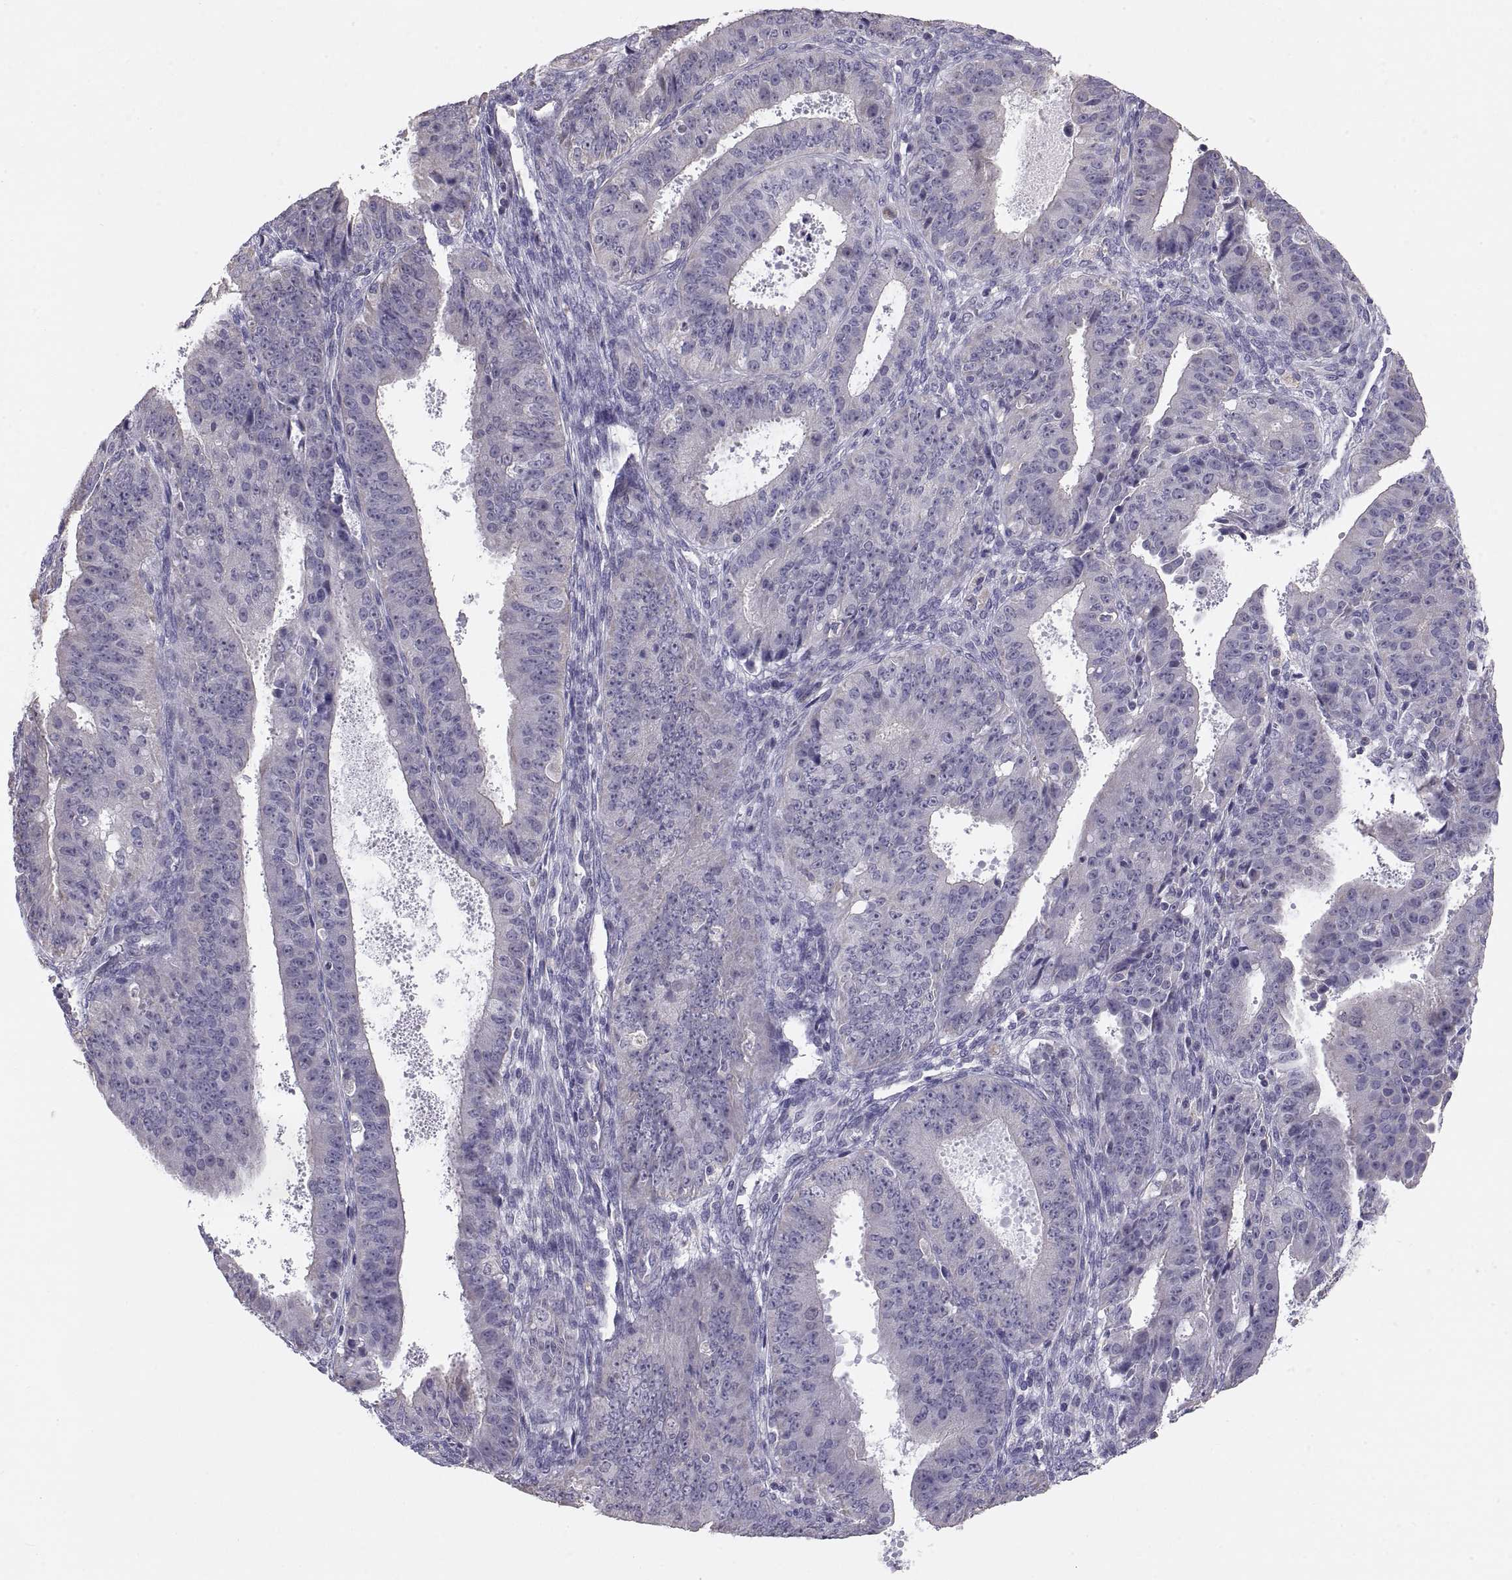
{"staining": {"intensity": "negative", "quantity": "none", "location": "none"}, "tissue": "ovarian cancer", "cell_type": "Tumor cells", "image_type": "cancer", "snomed": [{"axis": "morphology", "description": "Carcinoma, endometroid"}, {"axis": "topography", "description": "Ovary"}], "caption": "Immunohistochemical staining of ovarian endometroid carcinoma exhibits no significant expression in tumor cells.", "gene": "TNNC1", "patient": {"sex": "female", "age": 42}}